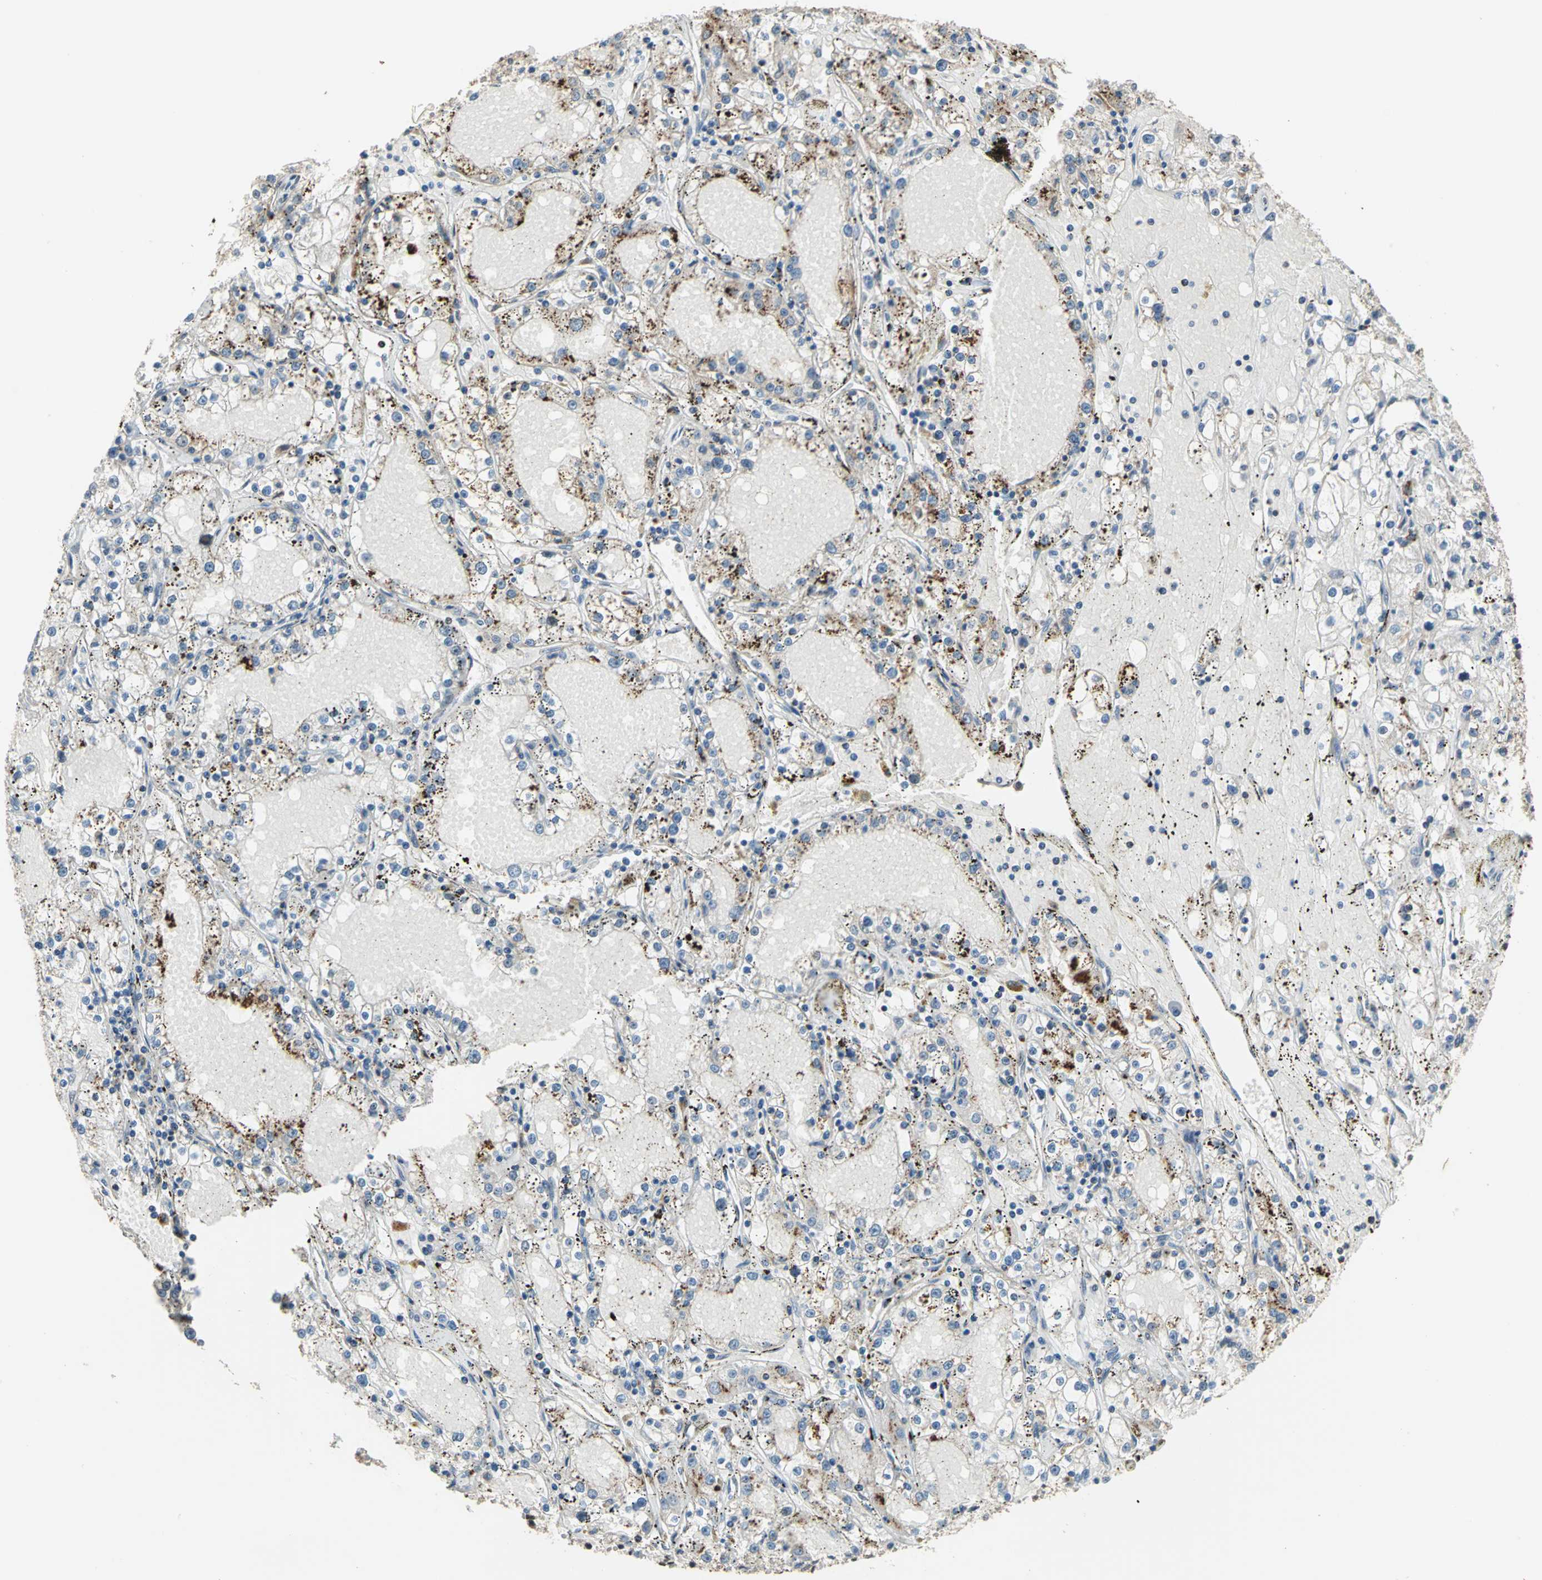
{"staining": {"intensity": "strong", "quantity": "<25%", "location": "cytoplasmic/membranous"}, "tissue": "renal cancer", "cell_type": "Tumor cells", "image_type": "cancer", "snomed": [{"axis": "morphology", "description": "Adenocarcinoma, NOS"}, {"axis": "topography", "description": "Kidney"}], "caption": "Immunohistochemical staining of human renal cancer (adenocarcinoma) reveals medium levels of strong cytoplasmic/membranous positivity in about <25% of tumor cells. The protein is stained brown, and the nuclei are stained in blue (DAB (3,3'-diaminobenzidine) IHC with brightfield microscopy, high magnification).", "gene": "ELF2", "patient": {"sex": "male", "age": 56}}